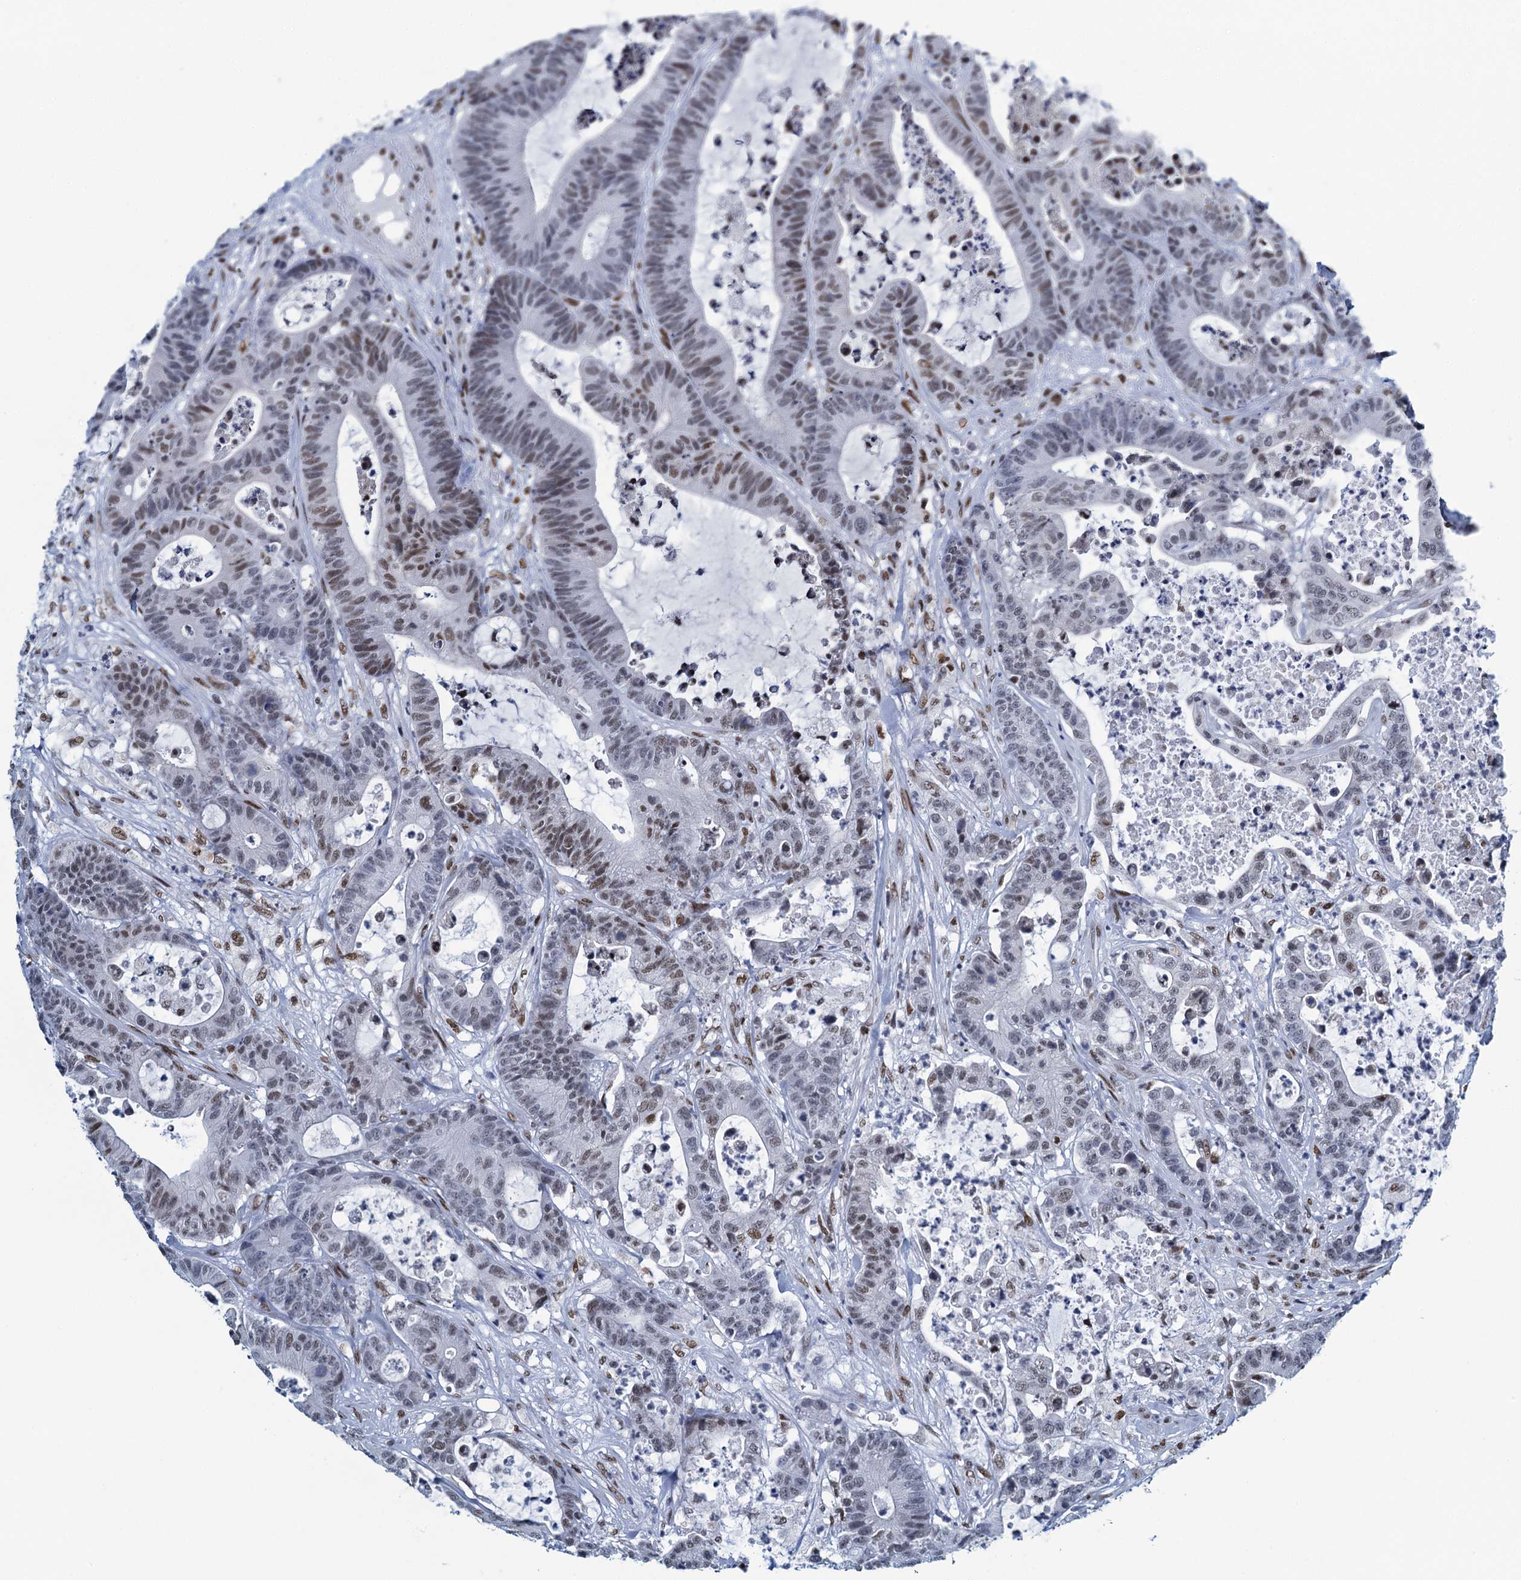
{"staining": {"intensity": "weak", "quantity": "25%-75%", "location": "nuclear"}, "tissue": "colorectal cancer", "cell_type": "Tumor cells", "image_type": "cancer", "snomed": [{"axis": "morphology", "description": "Adenocarcinoma, NOS"}, {"axis": "topography", "description": "Colon"}], "caption": "The photomicrograph exhibits immunohistochemical staining of adenocarcinoma (colorectal). There is weak nuclear positivity is identified in approximately 25%-75% of tumor cells. The protein is shown in brown color, while the nuclei are stained blue.", "gene": "HNRNPUL2", "patient": {"sex": "female", "age": 84}}